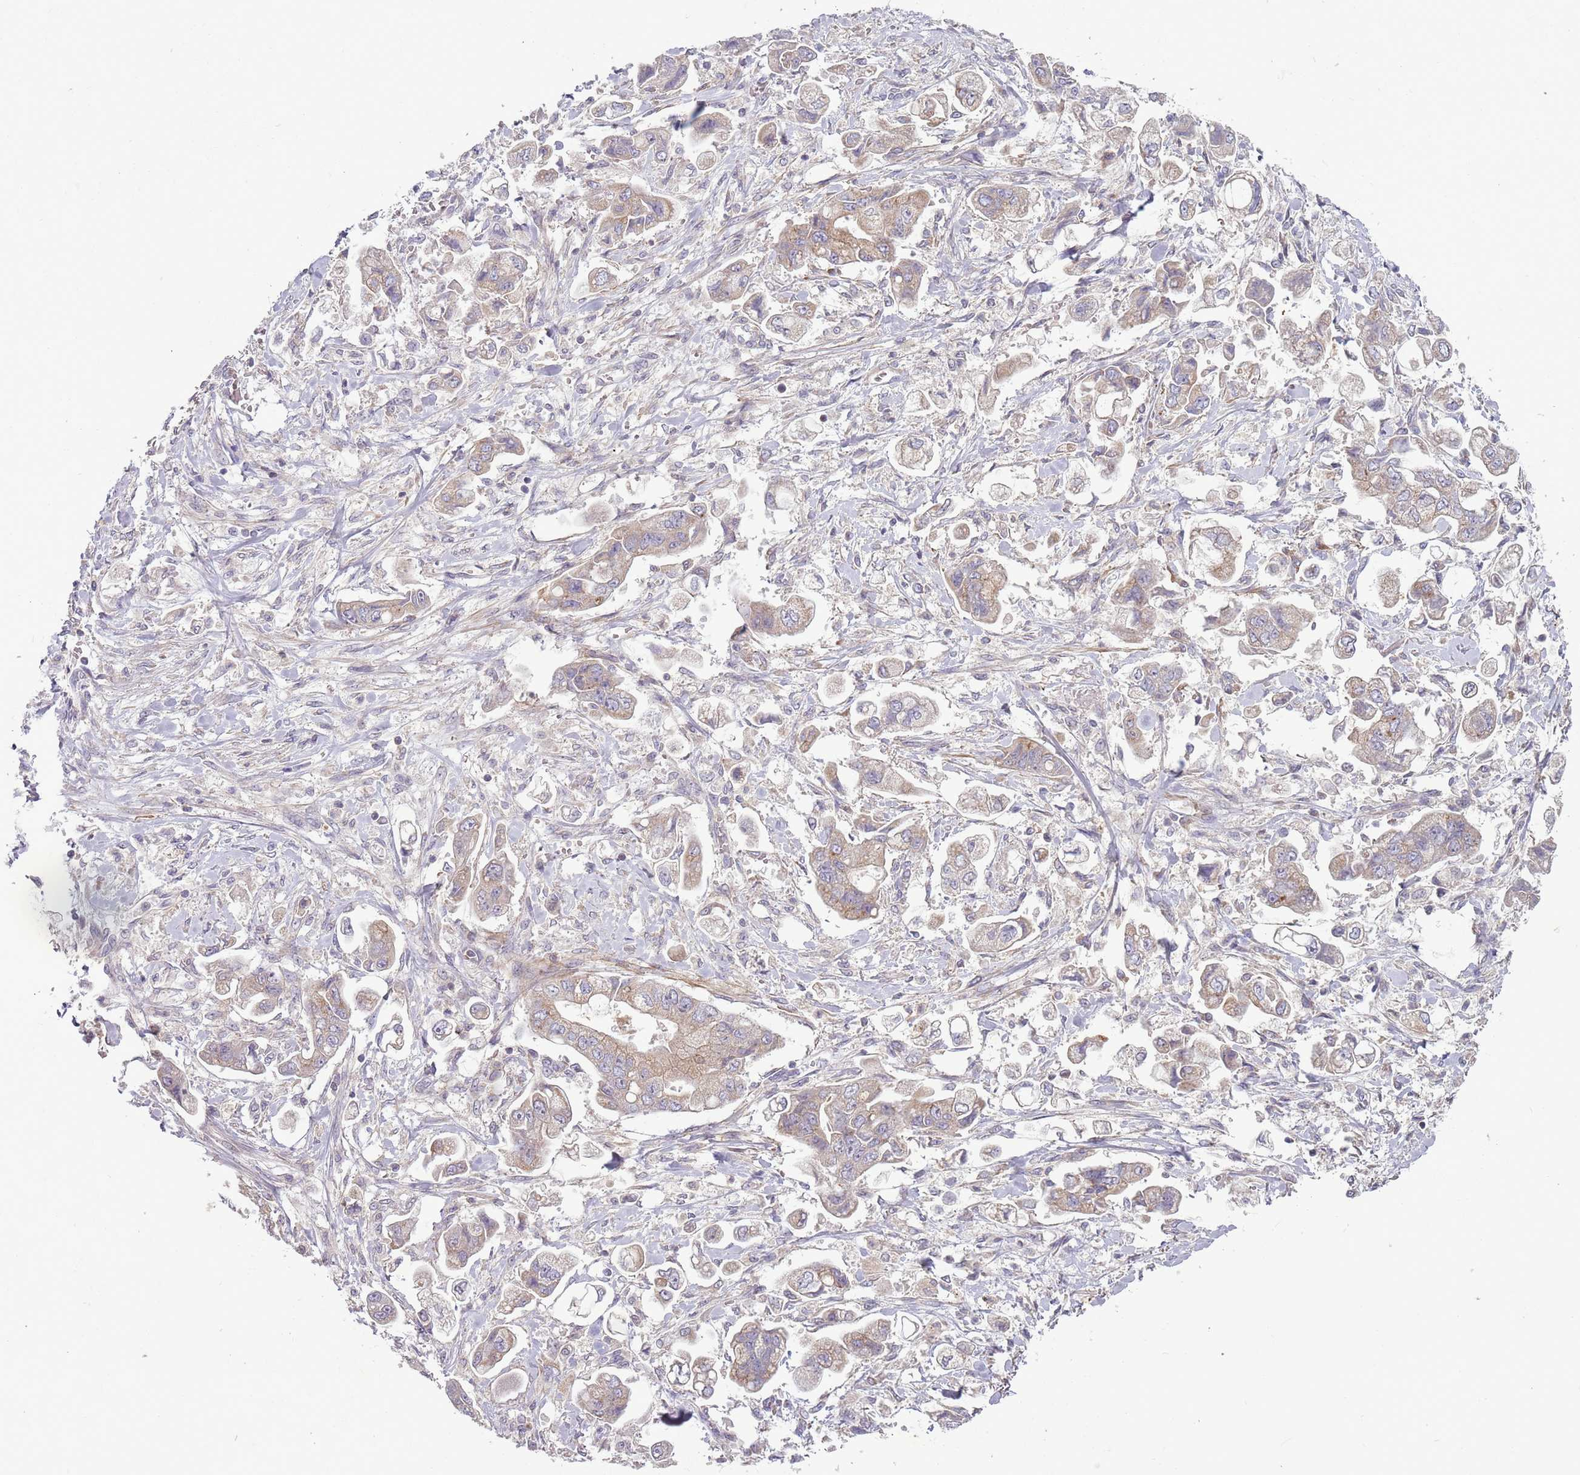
{"staining": {"intensity": "weak", "quantity": "25%-75%", "location": "cytoplasmic/membranous"}, "tissue": "stomach cancer", "cell_type": "Tumor cells", "image_type": "cancer", "snomed": [{"axis": "morphology", "description": "Adenocarcinoma, NOS"}, {"axis": "topography", "description": "Stomach"}], "caption": "The image demonstrates a brown stain indicating the presence of a protein in the cytoplasmic/membranous of tumor cells in adenocarcinoma (stomach).", "gene": "DTD2", "patient": {"sex": "male", "age": 62}}